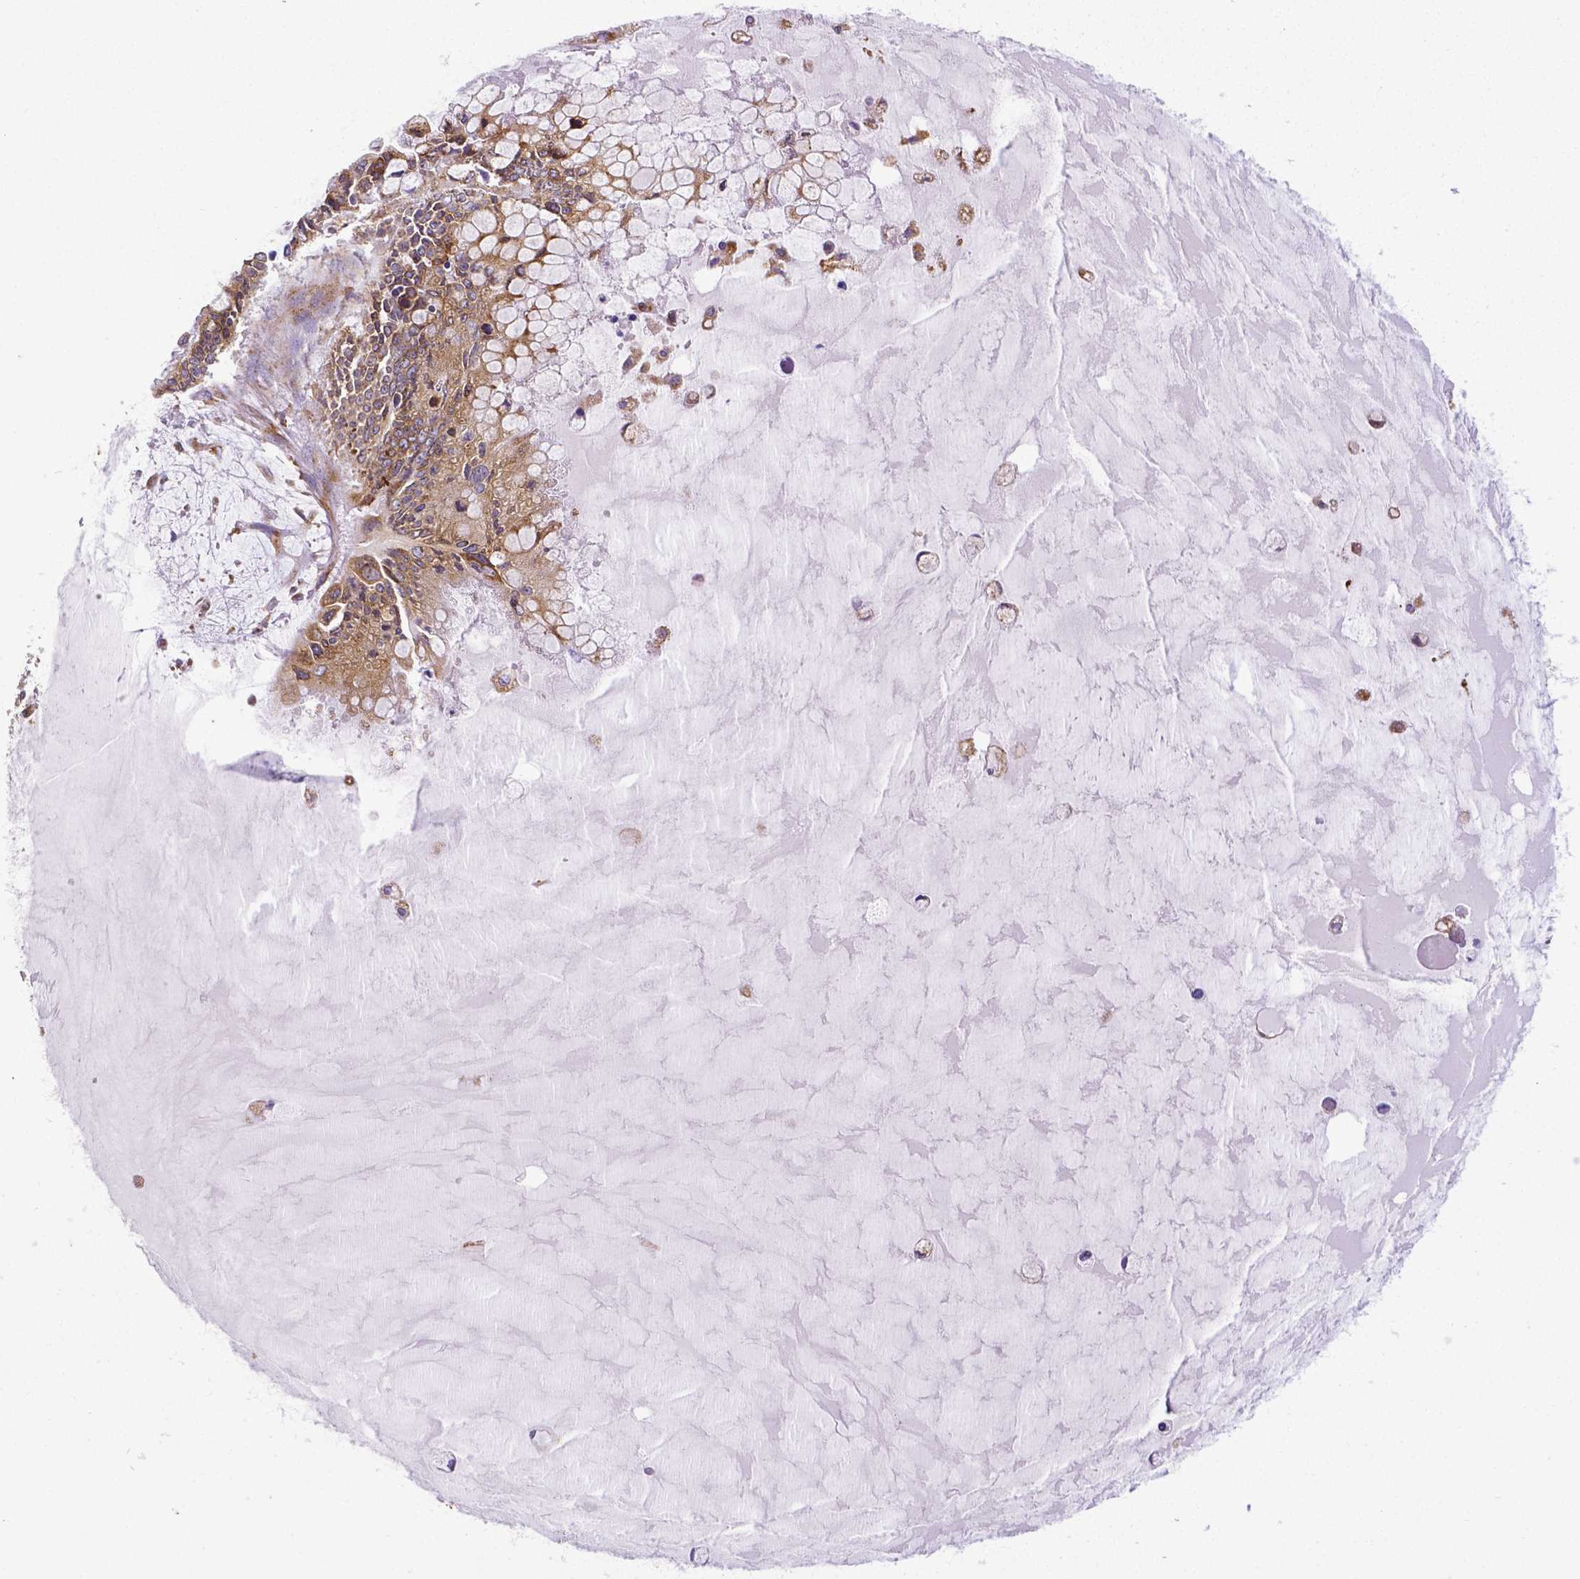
{"staining": {"intensity": "moderate", "quantity": ">75%", "location": "cytoplasmic/membranous"}, "tissue": "ovarian cancer", "cell_type": "Tumor cells", "image_type": "cancer", "snomed": [{"axis": "morphology", "description": "Cystadenocarcinoma, mucinous, NOS"}, {"axis": "topography", "description": "Ovary"}], "caption": "Immunohistochemistry (DAB) staining of human mucinous cystadenocarcinoma (ovarian) shows moderate cytoplasmic/membranous protein expression in about >75% of tumor cells.", "gene": "MTDH", "patient": {"sex": "female", "age": 63}}